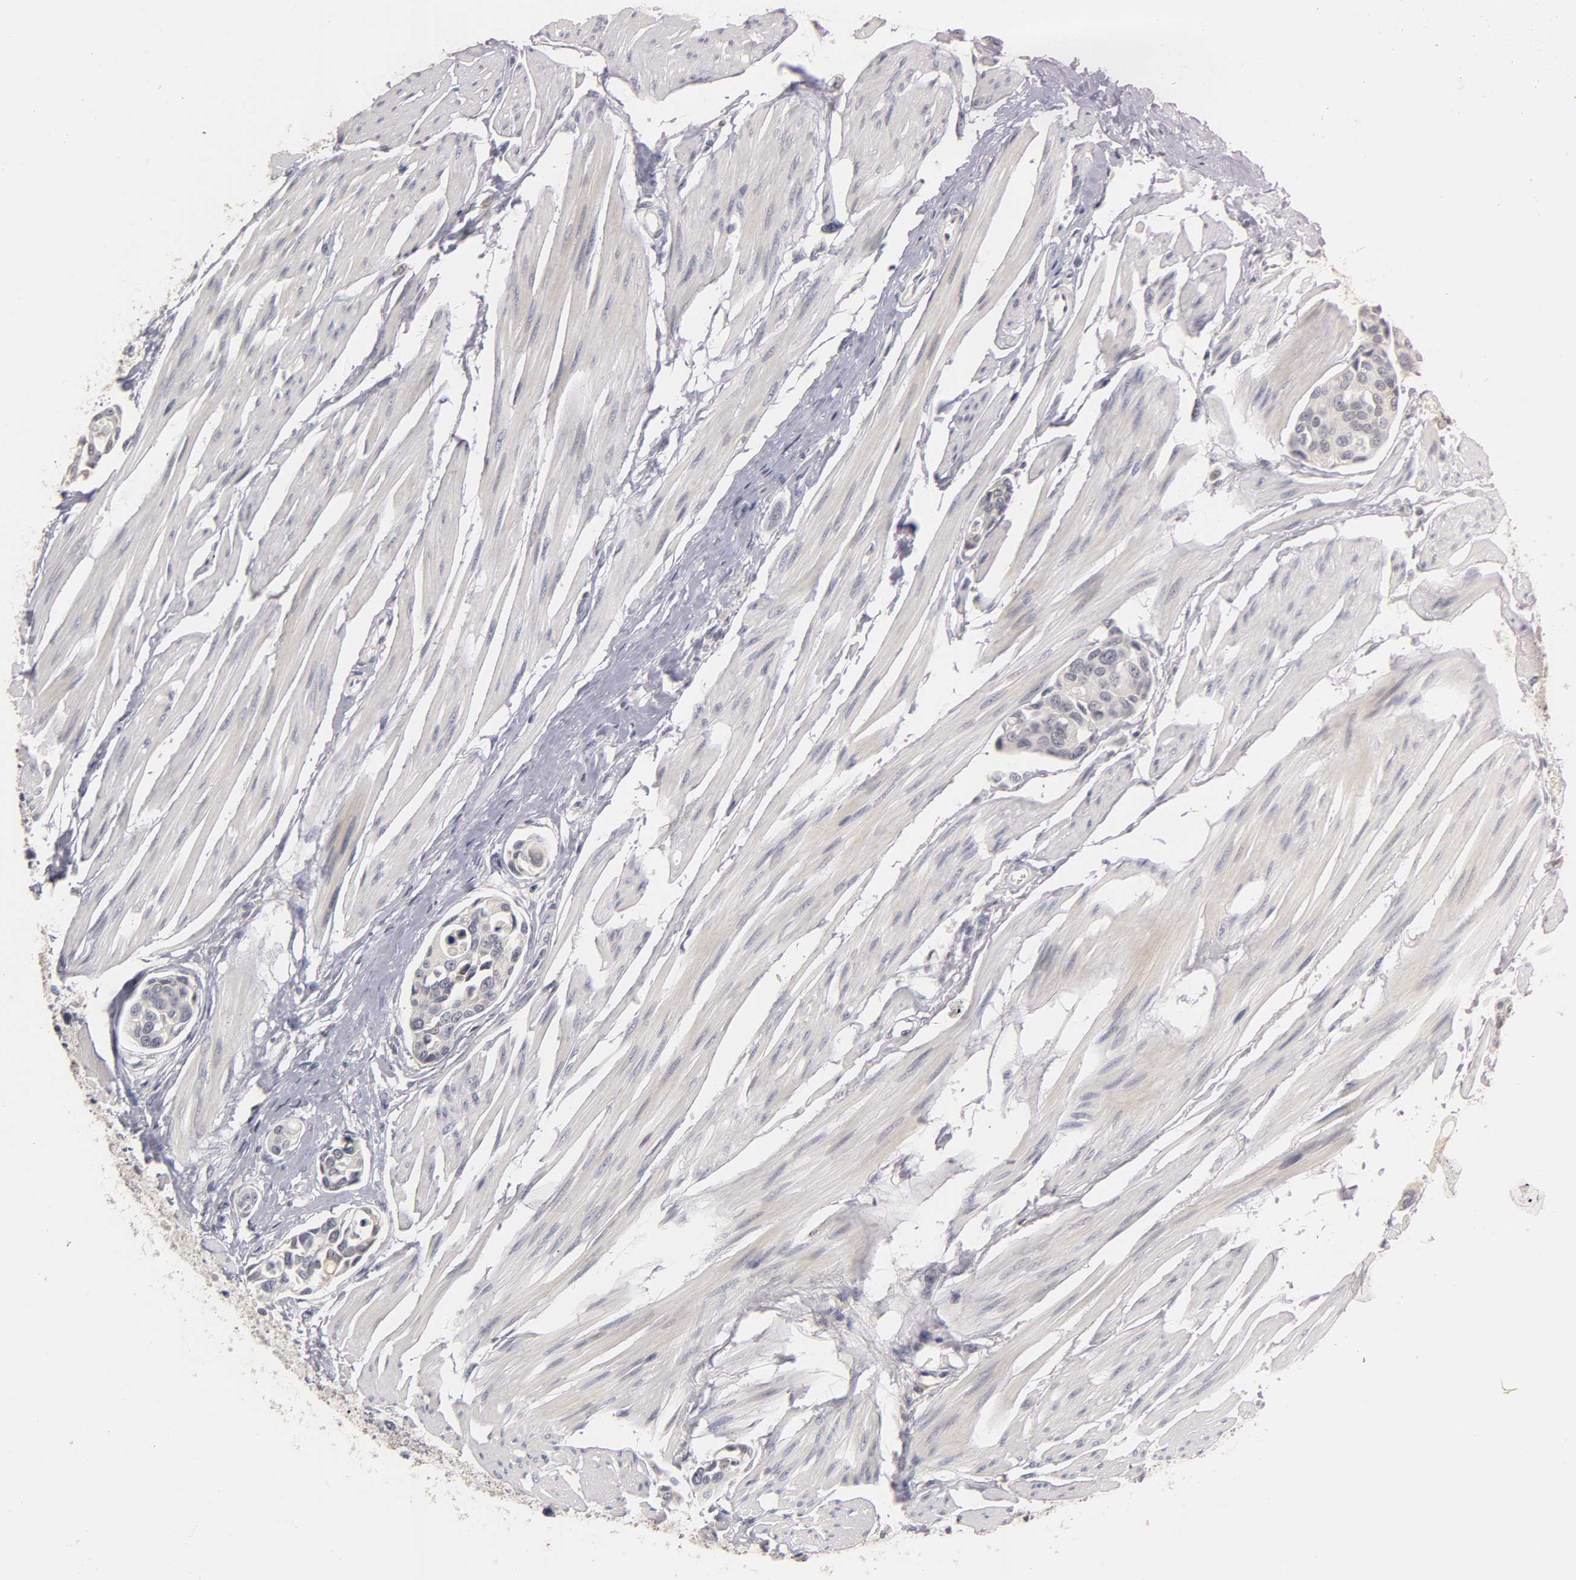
{"staining": {"intensity": "negative", "quantity": "none", "location": "none"}, "tissue": "urothelial cancer", "cell_type": "Tumor cells", "image_type": "cancer", "snomed": [{"axis": "morphology", "description": "Urothelial carcinoma, High grade"}, {"axis": "topography", "description": "Urinary bladder"}], "caption": "Micrograph shows no protein staining in tumor cells of urothelial carcinoma (high-grade) tissue.", "gene": "OVOL1", "patient": {"sex": "male", "age": 78}}